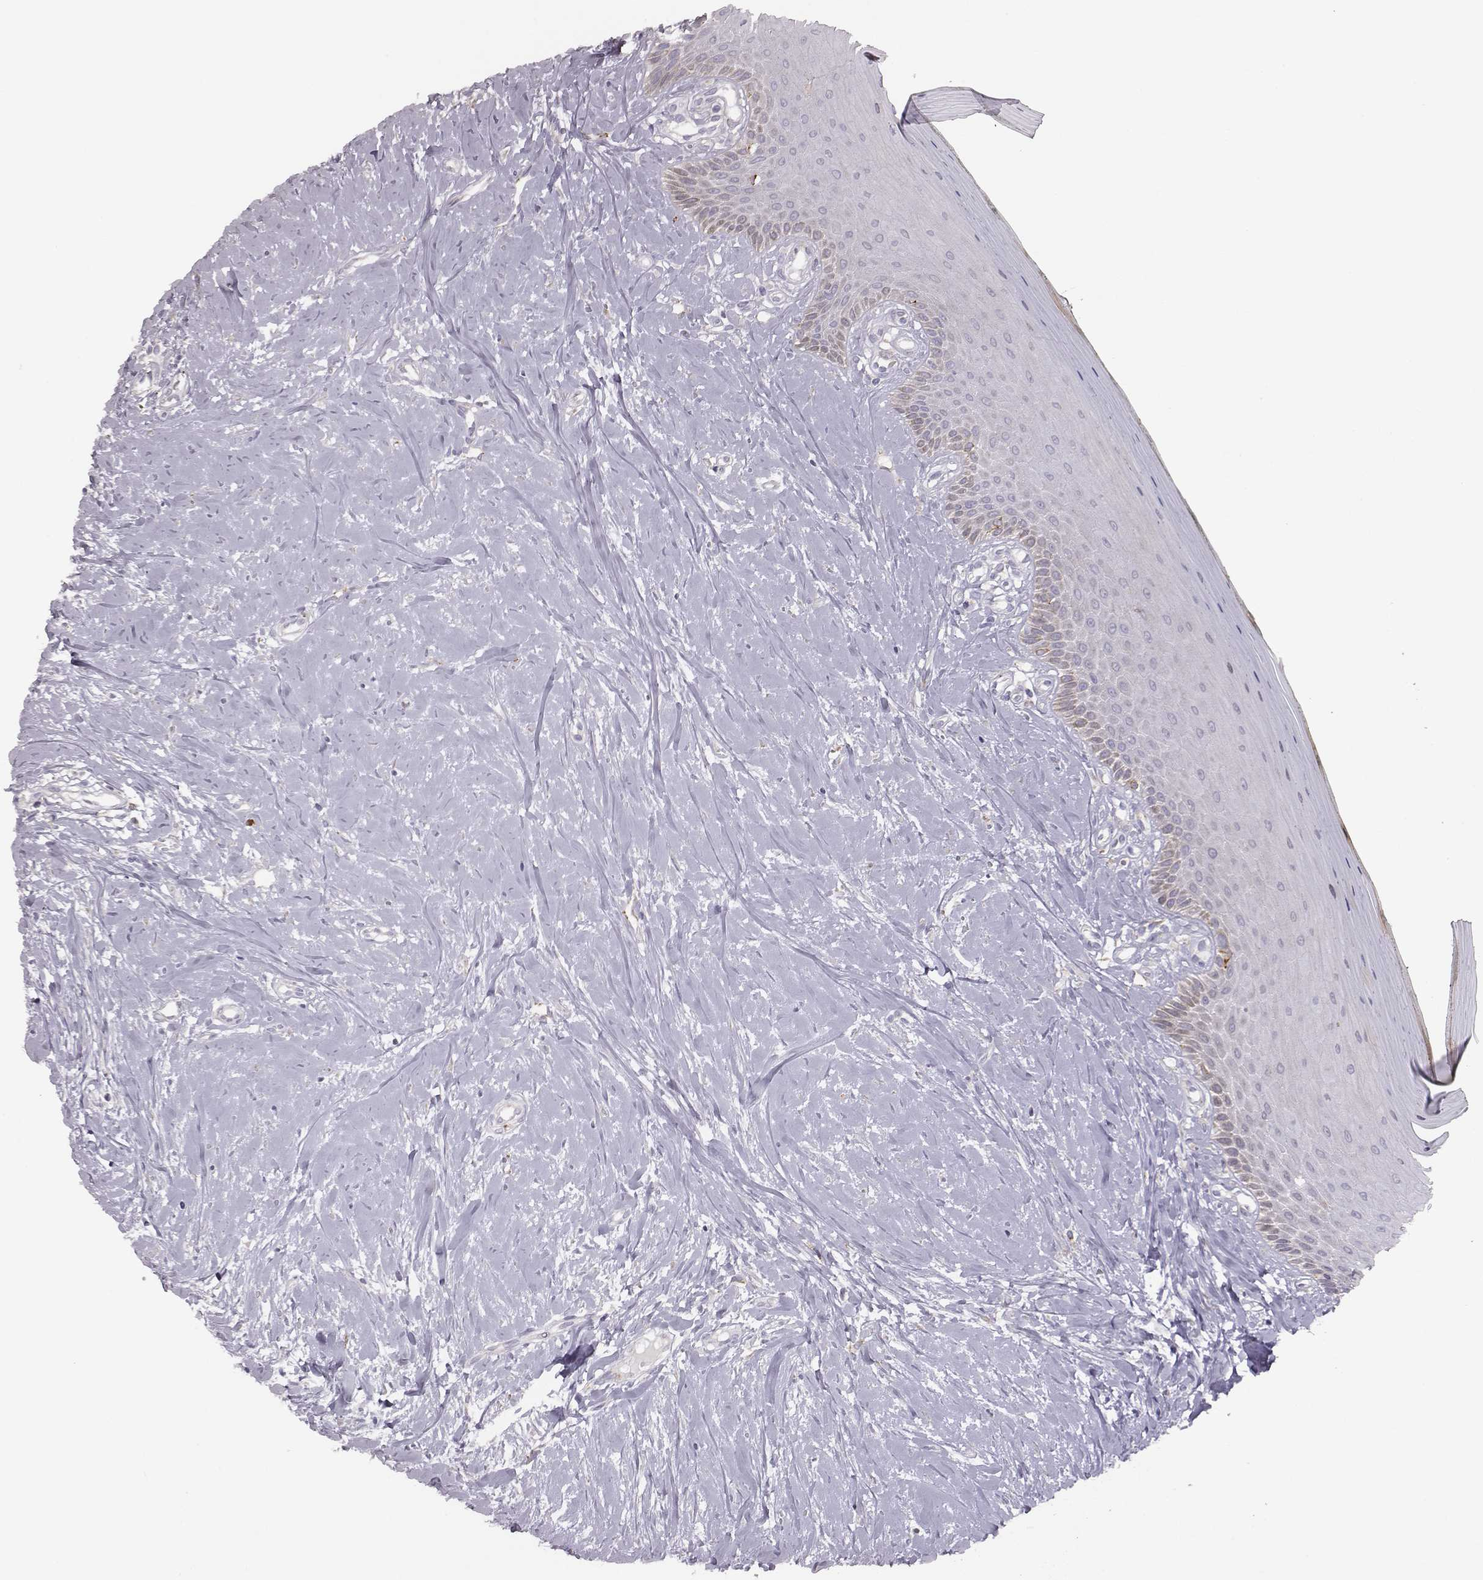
{"staining": {"intensity": "negative", "quantity": "none", "location": "none"}, "tissue": "oral mucosa", "cell_type": "Squamous epithelial cells", "image_type": "normal", "snomed": [{"axis": "morphology", "description": "Normal tissue, NOS"}, {"axis": "topography", "description": "Oral tissue"}], "caption": "This image is of unremarkable oral mucosa stained with immunohistochemistry (IHC) to label a protein in brown with the nuclei are counter-stained blue. There is no expression in squamous epithelial cells.", "gene": "SELENOI", "patient": {"sex": "female", "age": 43}}